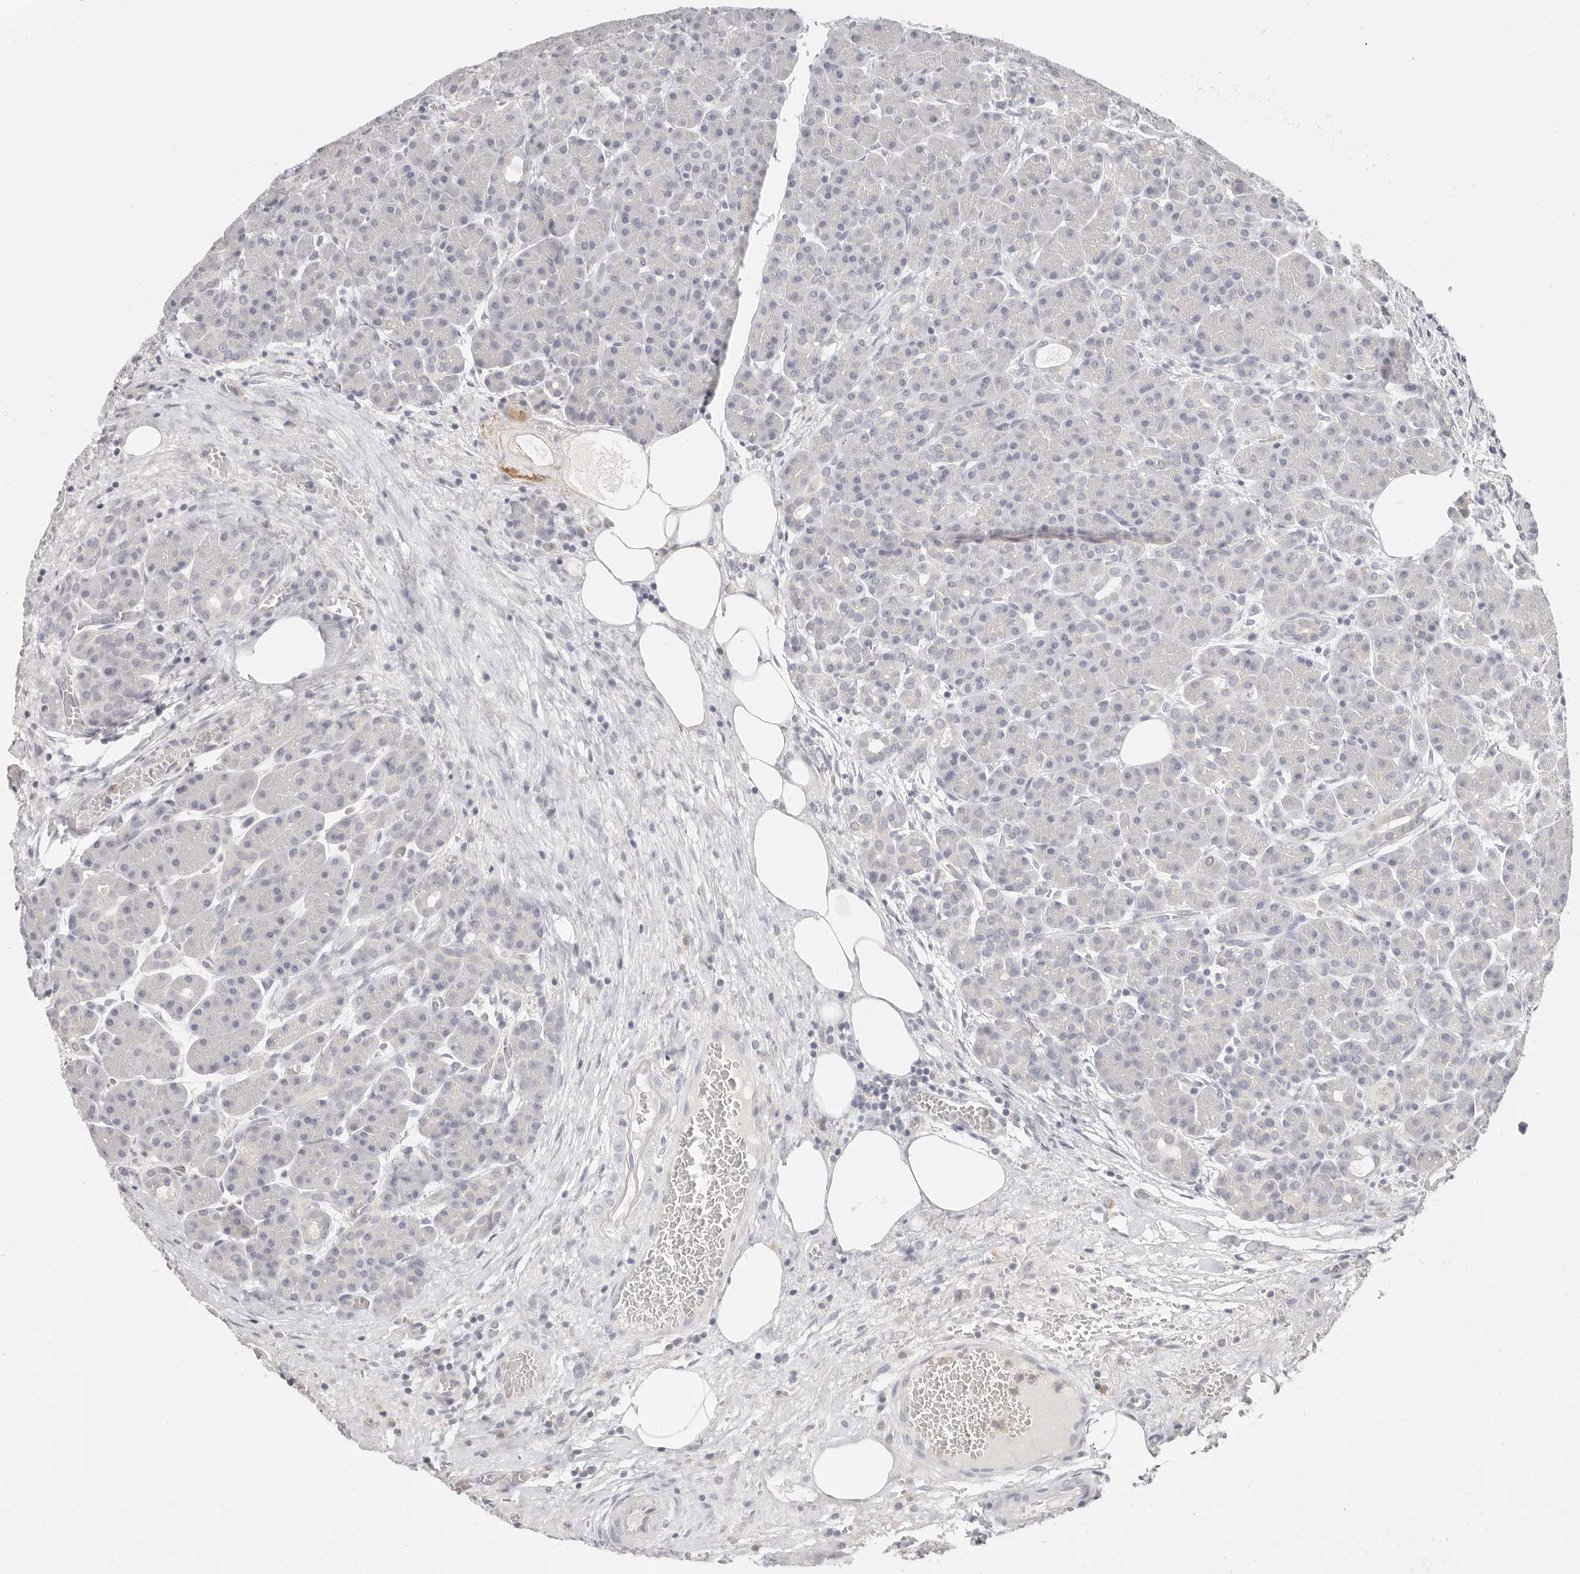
{"staining": {"intensity": "negative", "quantity": "none", "location": "none"}, "tissue": "pancreas", "cell_type": "Exocrine glandular cells", "image_type": "normal", "snomed": [{"axis": "morphology", "description": "Normal tissue, NOS"}, {"axis": "topography", "description": "Pancreas"}], "caption": "Benign pancreas was stained to show a protein in brown. There is no significant staining in exocrine glandular cells. (DAB (3,3'-diaminobenzidine) immunohistochemistry, high magnification).", "gene": "ASCL1", "patient": {"sex": "male", "age": 63}}